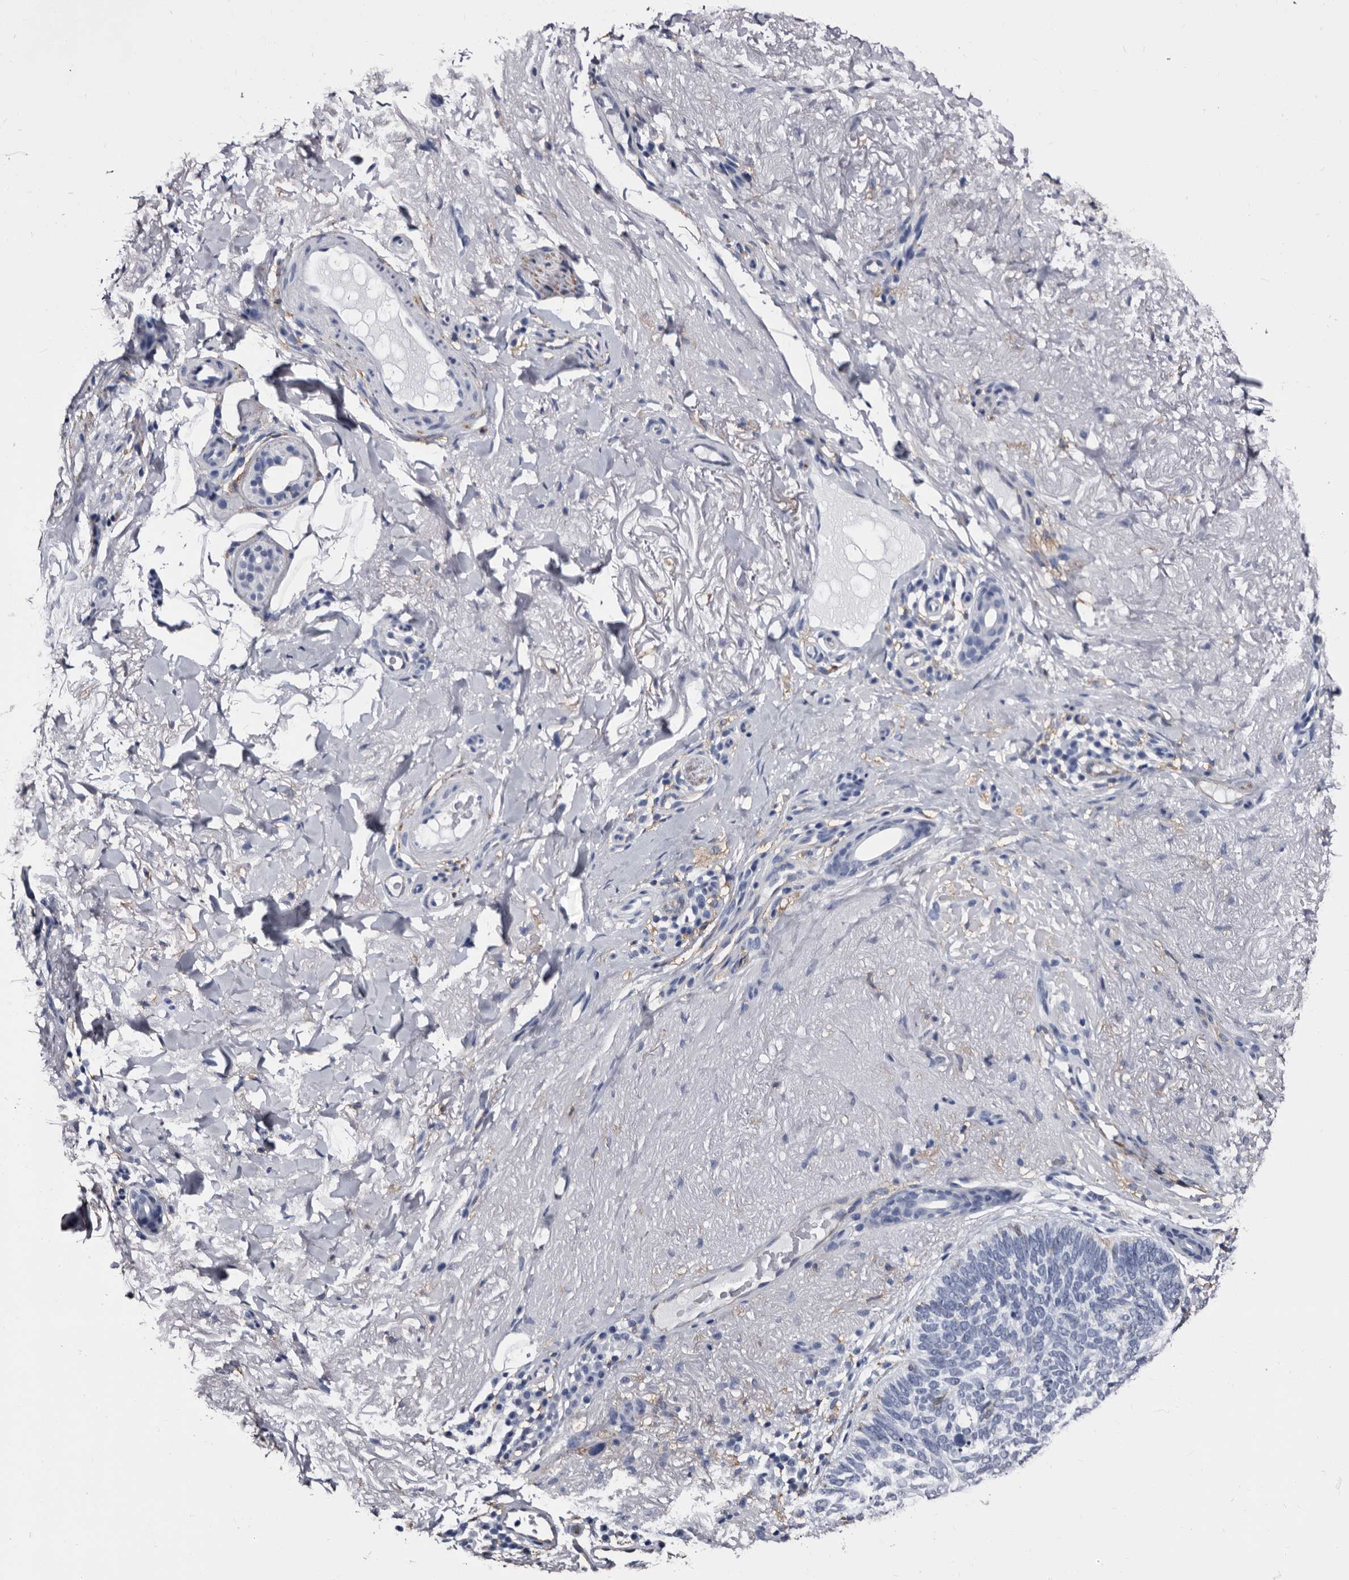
{"staining": {"intensity": "negative", "quantity": "none", "location": "none"}, "tissue": "skin cancer", "cell_type": "Tumor cells", "image_type": "cancer", "snomed": [{"axis": "morphology", "description": "Basal cell carcinoma"}, {"axis": "topography", "description": "Skin"}], "caption": "Tumor cells show no significant staining in skin cancer (basal cell carcinoma). Brightfield microscopy of IHC stained with DAB (3,3'-diaminobenzidine) (brown) and hematoxylin (blue), captured at high magnification.", "gene": "EPB41L3", "patient": {"sex": "female", "age": 85}}